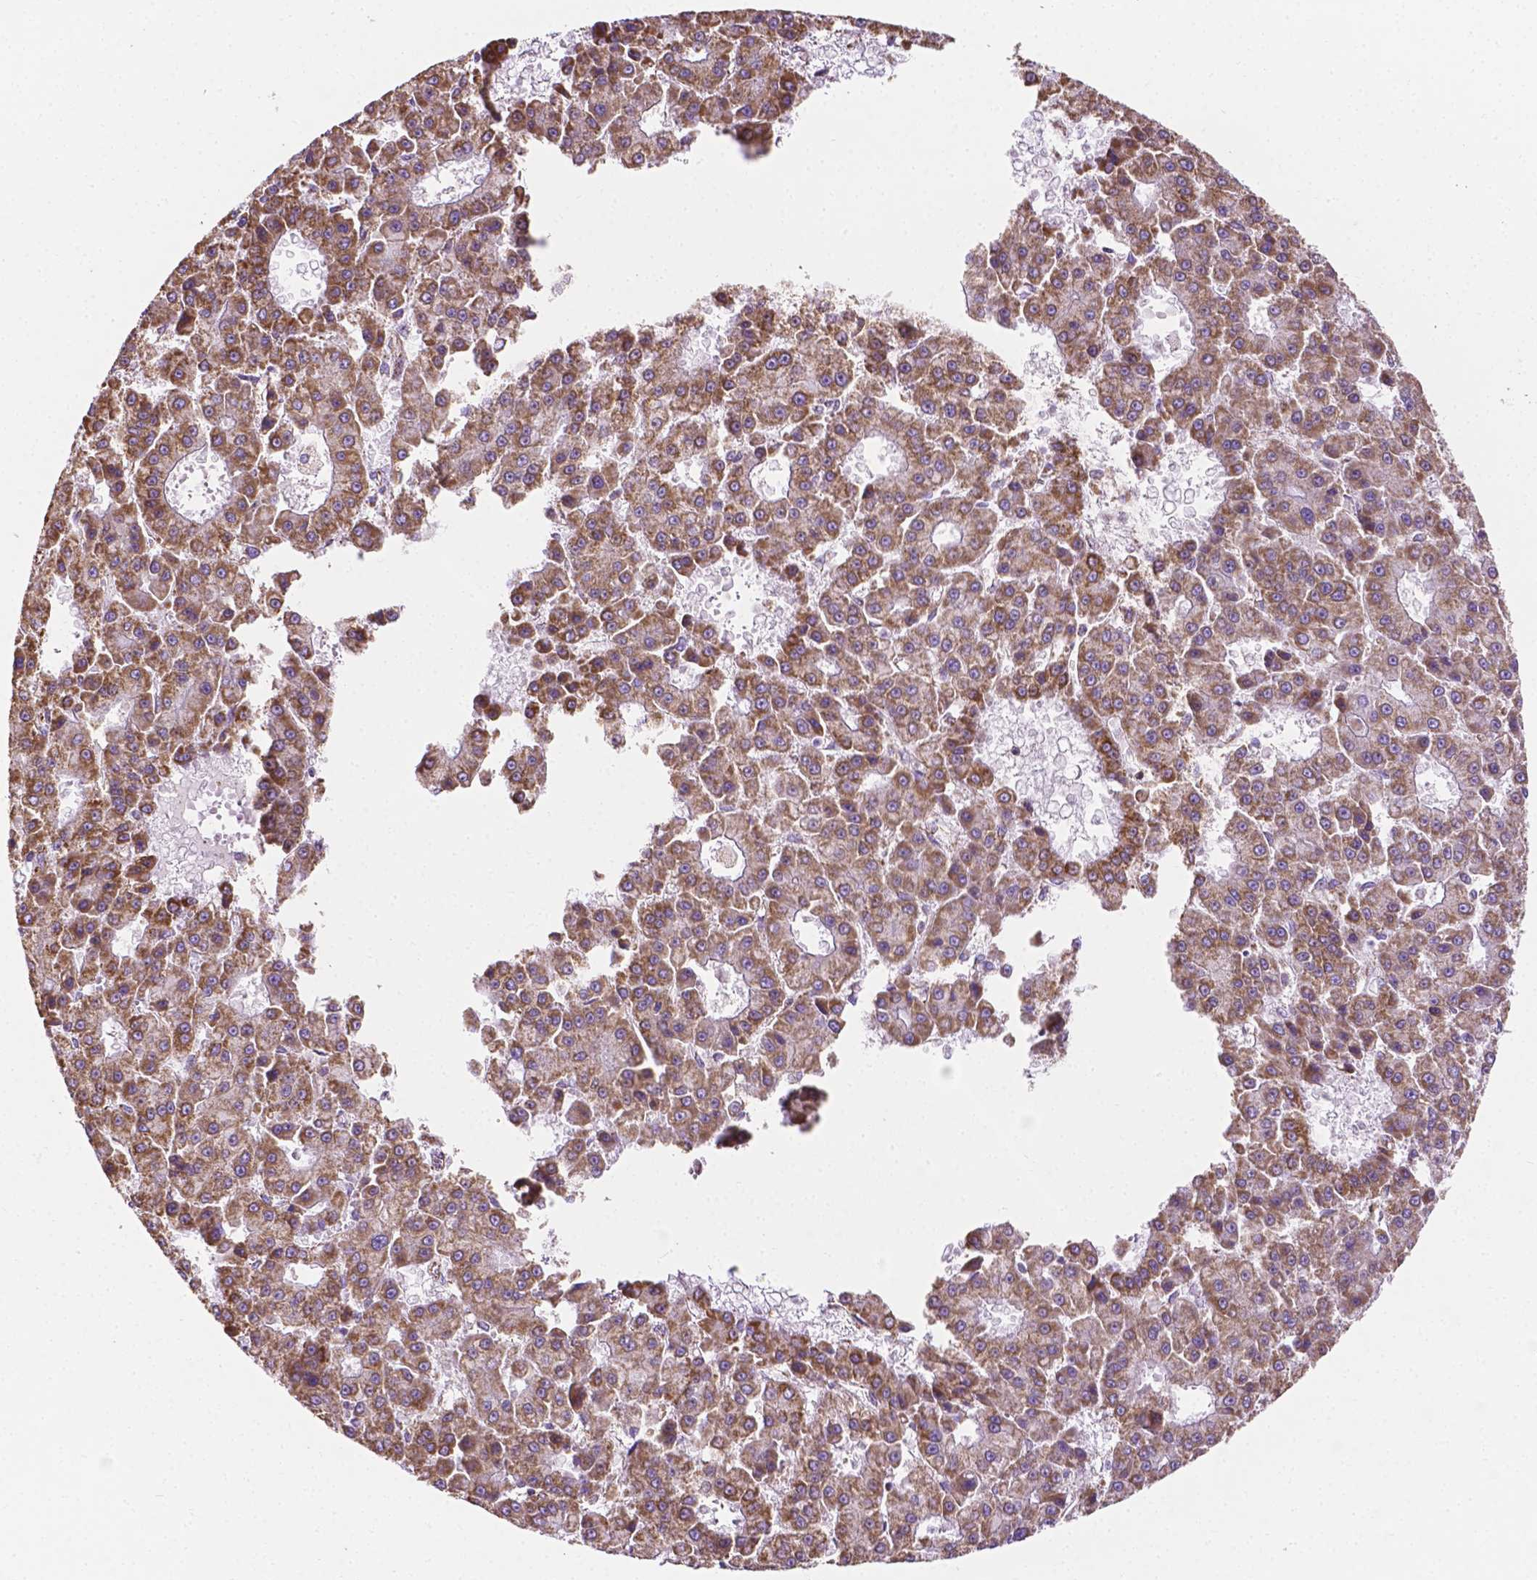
{"staining": {"intensity": "moderate", "quantity": ">75%", "location": "cytoplasmic/membranous"}, "tissue": "liver cancer", "cell_type": "Tumor cells", "image_type": "cancer", "snomed": [{"axis": "morphology", "description": "Carcinoma, Hepatocellular, NOS"}, {"axis": "topography", "description": "Liver"}], "caption": "Liver cancer (hepatocellular carcinoma) stained for a protein demonstrates moderate cytoplasmic/membranous positivity in tumor cells.", "gene": "RMDN3", "patient": {"sex": "male", "age": 70}}